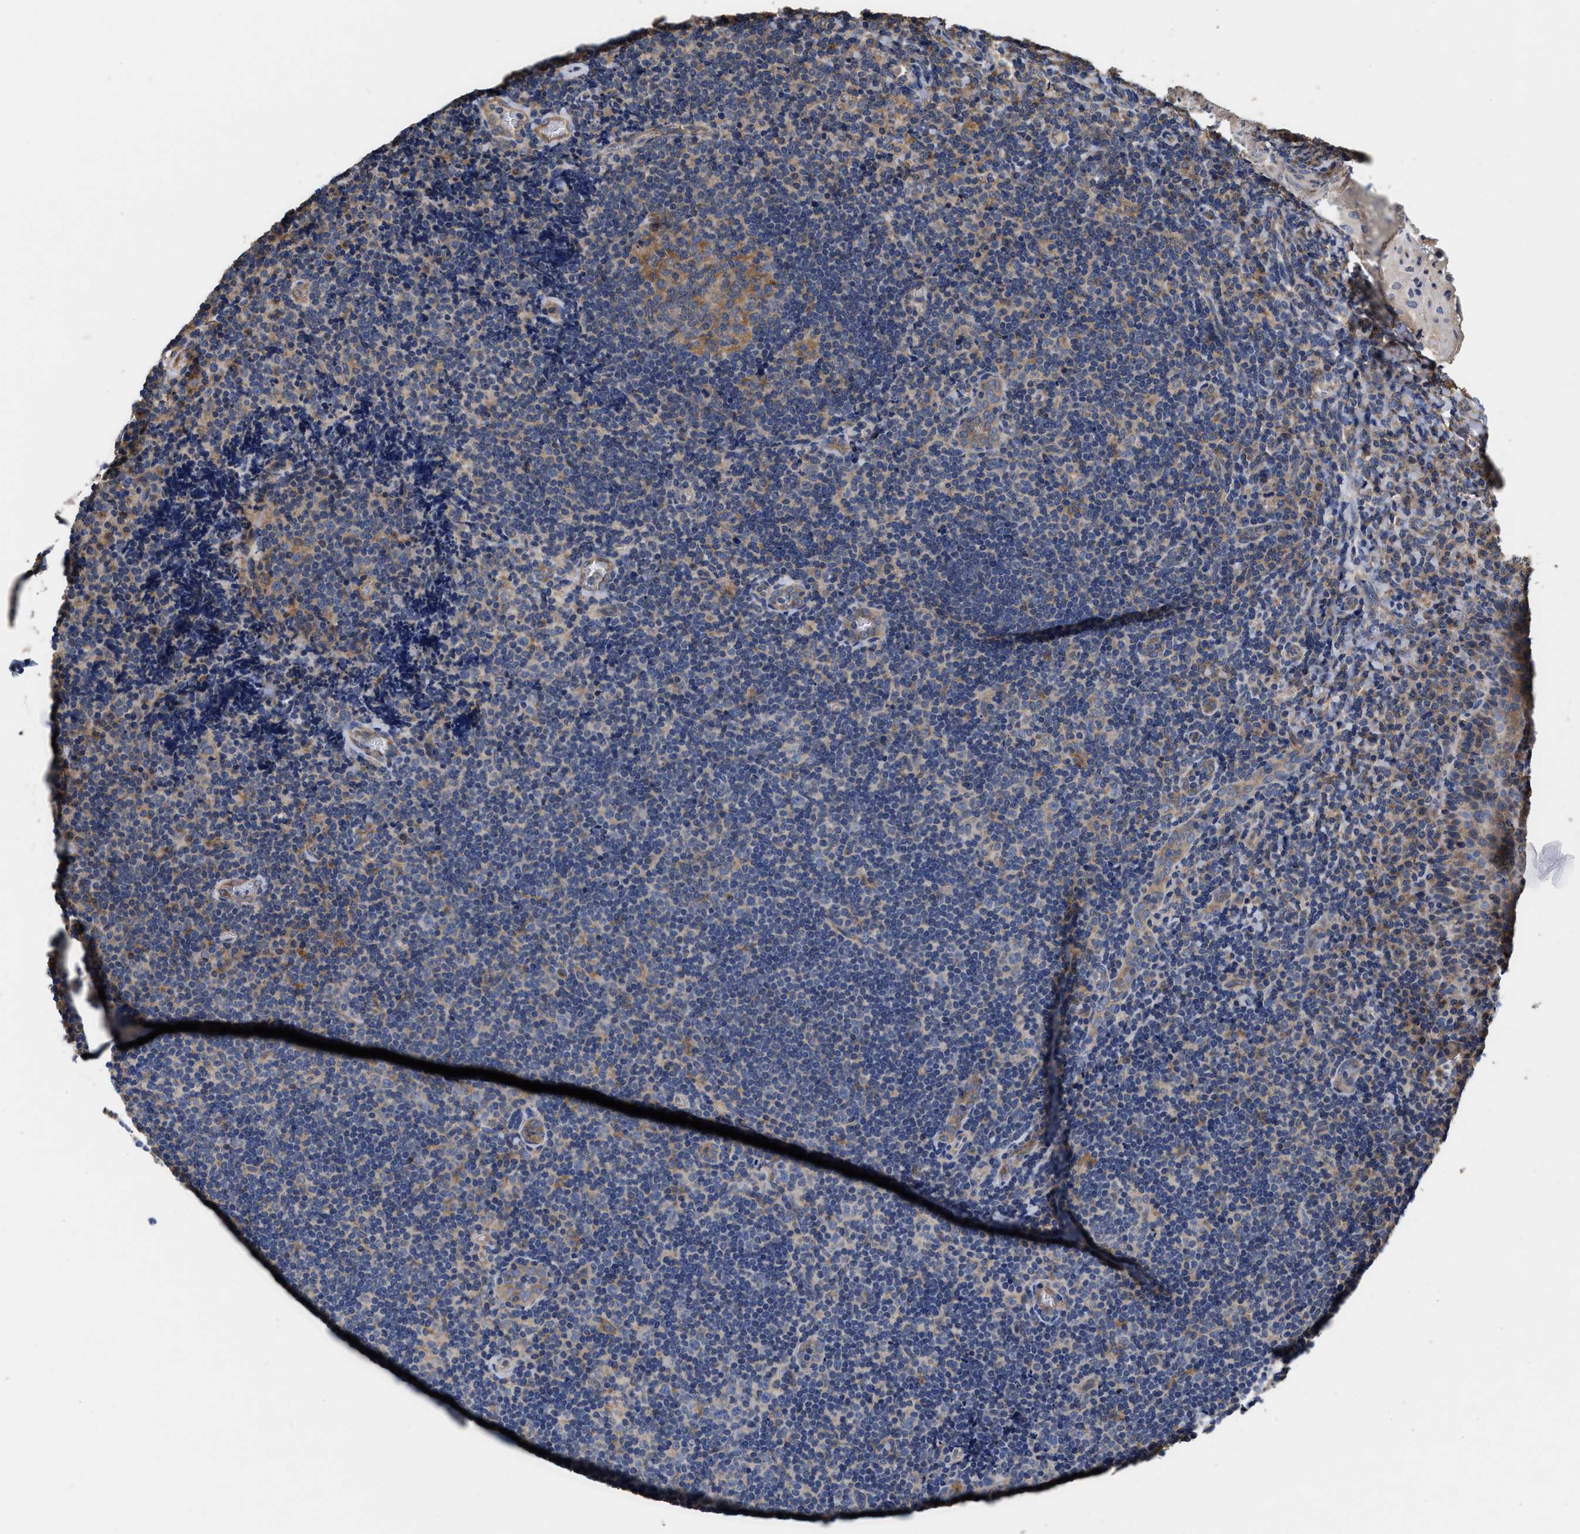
{"staining": {"intensity": "moderate", "quantity": ">75%", "location": "cytoplasmic/membranous"}, "tissue": "tonsil", "cell_type": "Germinal center cells", "image_type": "normal", "snomed": [{"axis": "morphology", "description": "Normal tissue, NOS"}, {"axis": "topography", "description": "Tonsil"}], "caption": "Immunohistochemical staining of benign human tonsil demonstrates moderate cytoplasmic/membranous protein staining in about >75% of germinal center cells. The staining was performed using DAB (3,3'-diaminobenzidine), with brown indicating positive protein expression. Nuclei are stained blue with hematoxylin.", "gene": "KLB", "patient": {"sex": "male", "age": 37}}